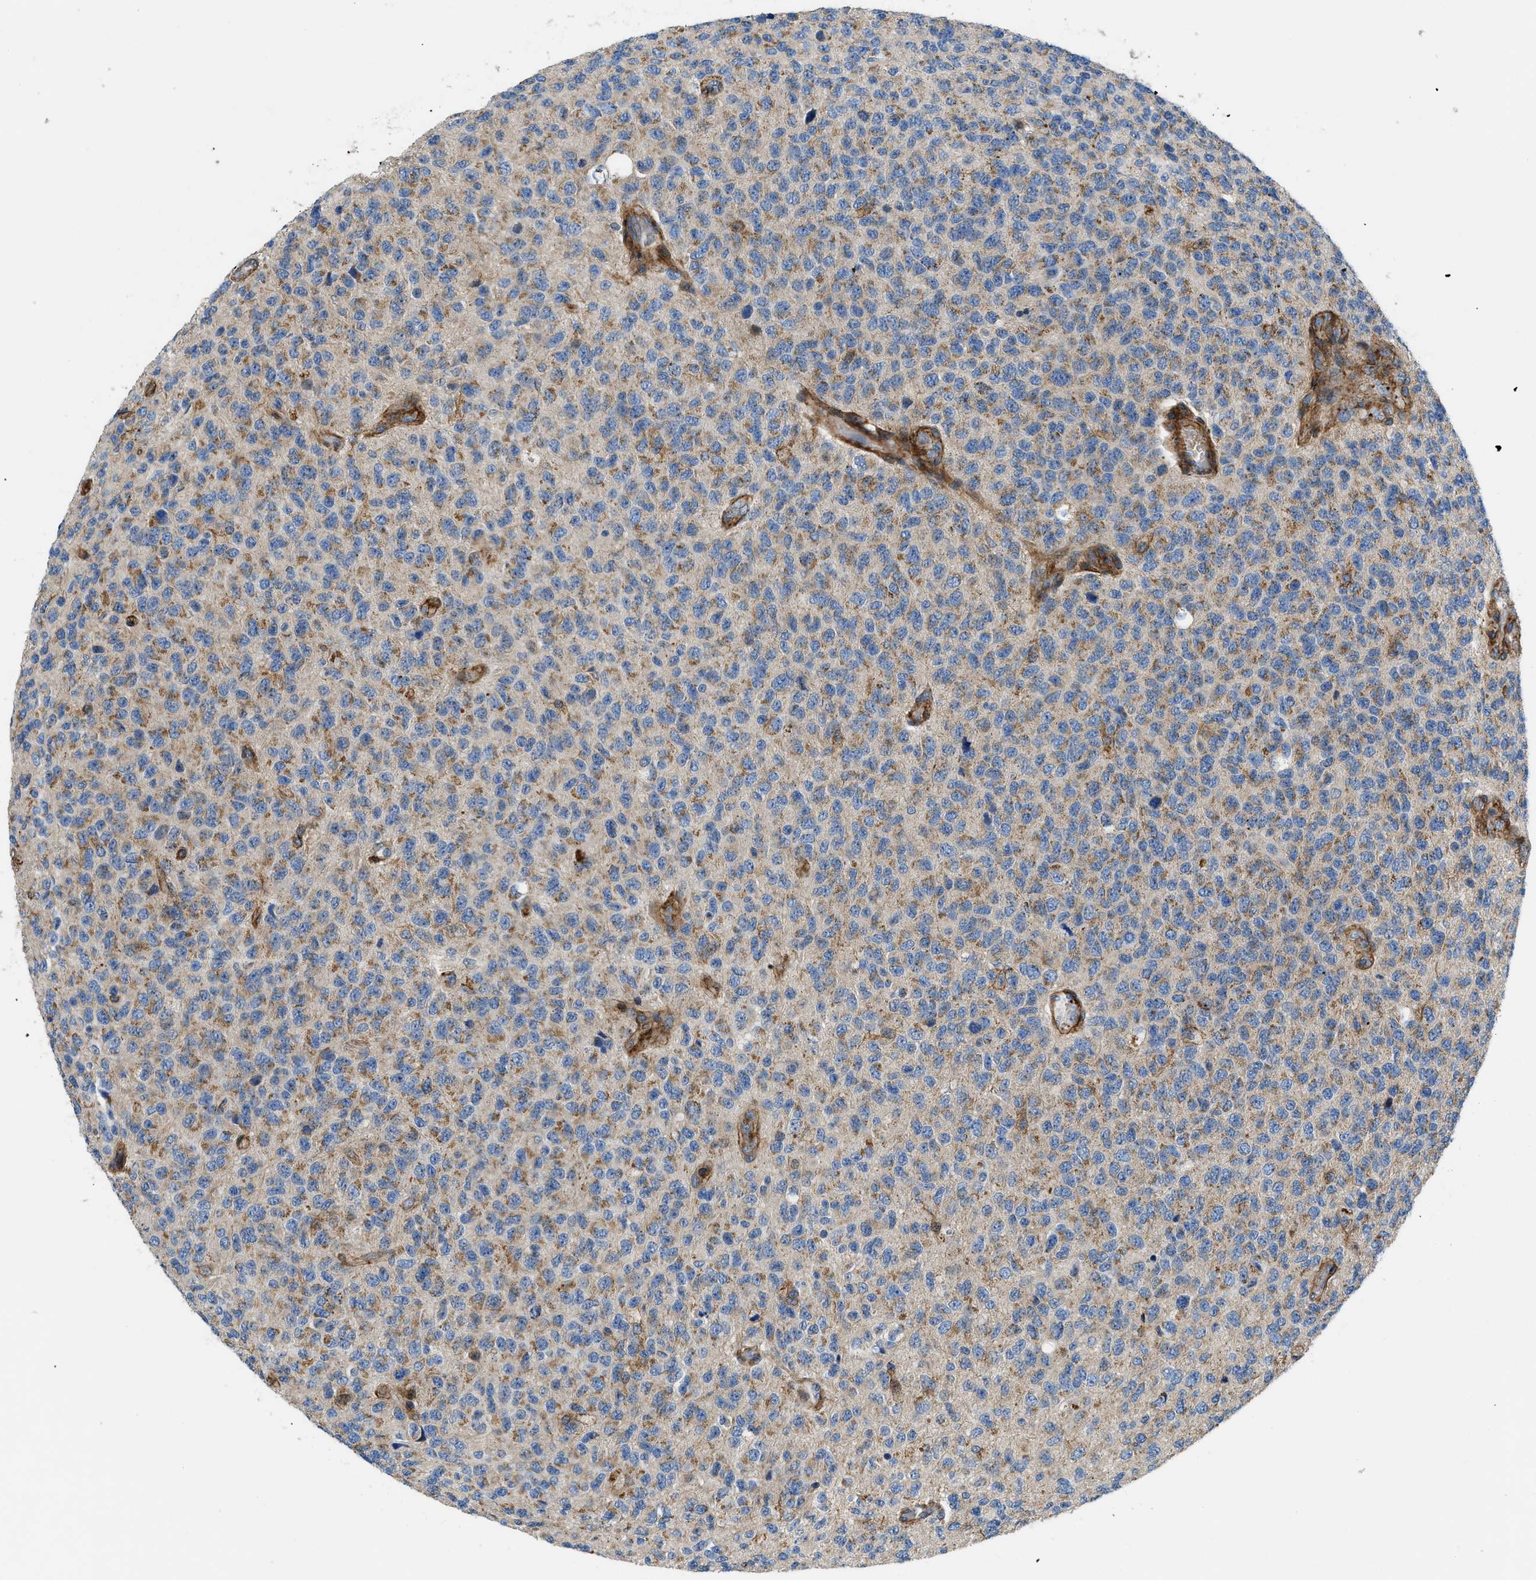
{"staining": {"intensity": "moderate", "quantity": "25%-75%", "location": "cytoplasmic/membranous"}, "tissue": "glioma", "cell_type": "Tumor cells", "image_type": "cancer", "snomed": [{"axis": "morphology", "description": "Glioma, malignant, High grade"}, {"axis": "topography", "description": "pancreas cauda"}], "caption": "Glioma tissue reveals moderate cytoplasmic/membranous expression in about 25%-75% of tumor cells", "gene": "DHODH", "patient": {"sex": "male", "age": 60}}